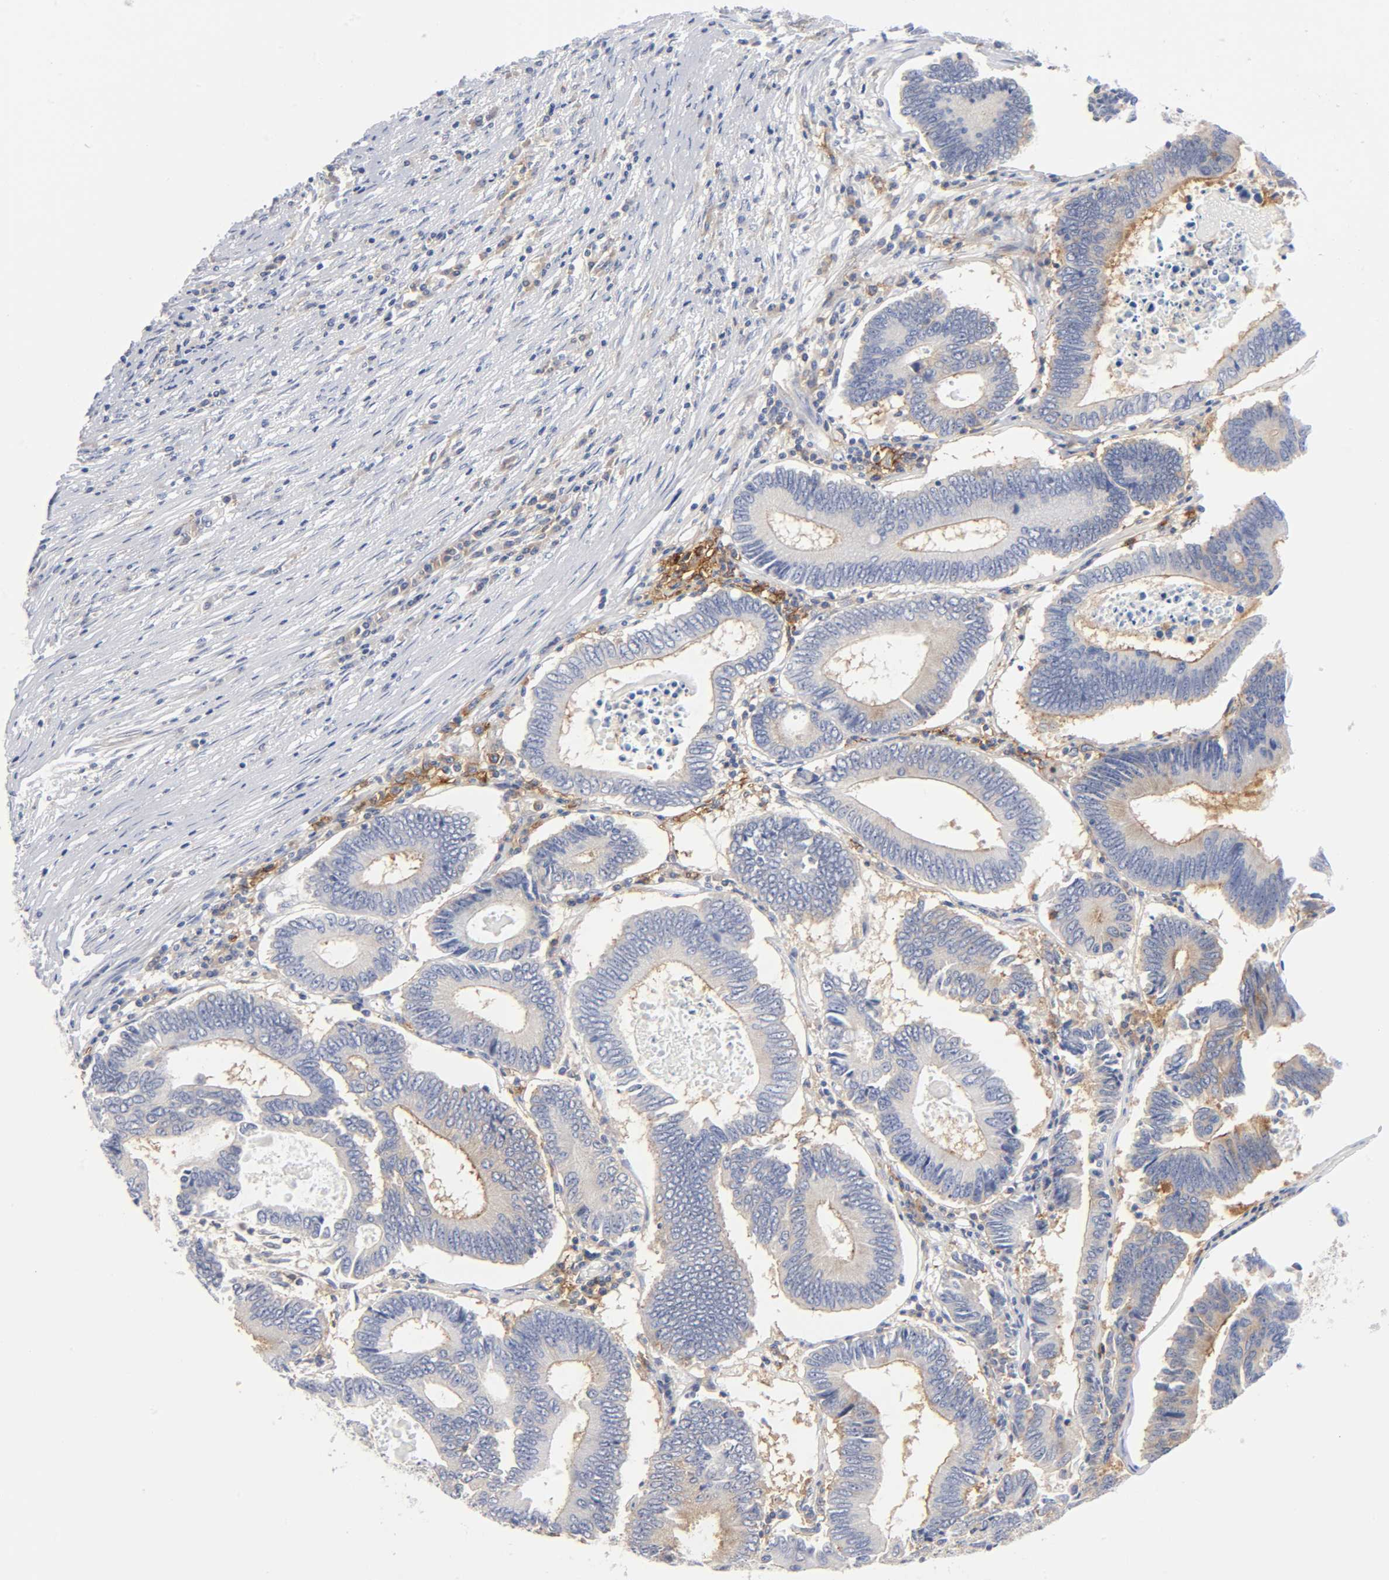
{"staining": {"intensity": "moderate", "quantity": "25%-75%", "location": "cytoplasmic/membranous"}, "tissue": "colorectal cancer", "cell_type": "Tumor cells", "image_type": "cancer", "snomed": [{"axis": "morphology", "description": "Adenocarcinoma, NOS"}, {"axis": "topography", "description": "Colon"}], "caption": "This is a photomicrograph of IHC staining of adenocarcinoma (colorectal), which shows moderate positivity in the cytoplasmic/membranous of tumor cells.", "gene": "CD86", "patient": {"sex": "female", "age": 78}}